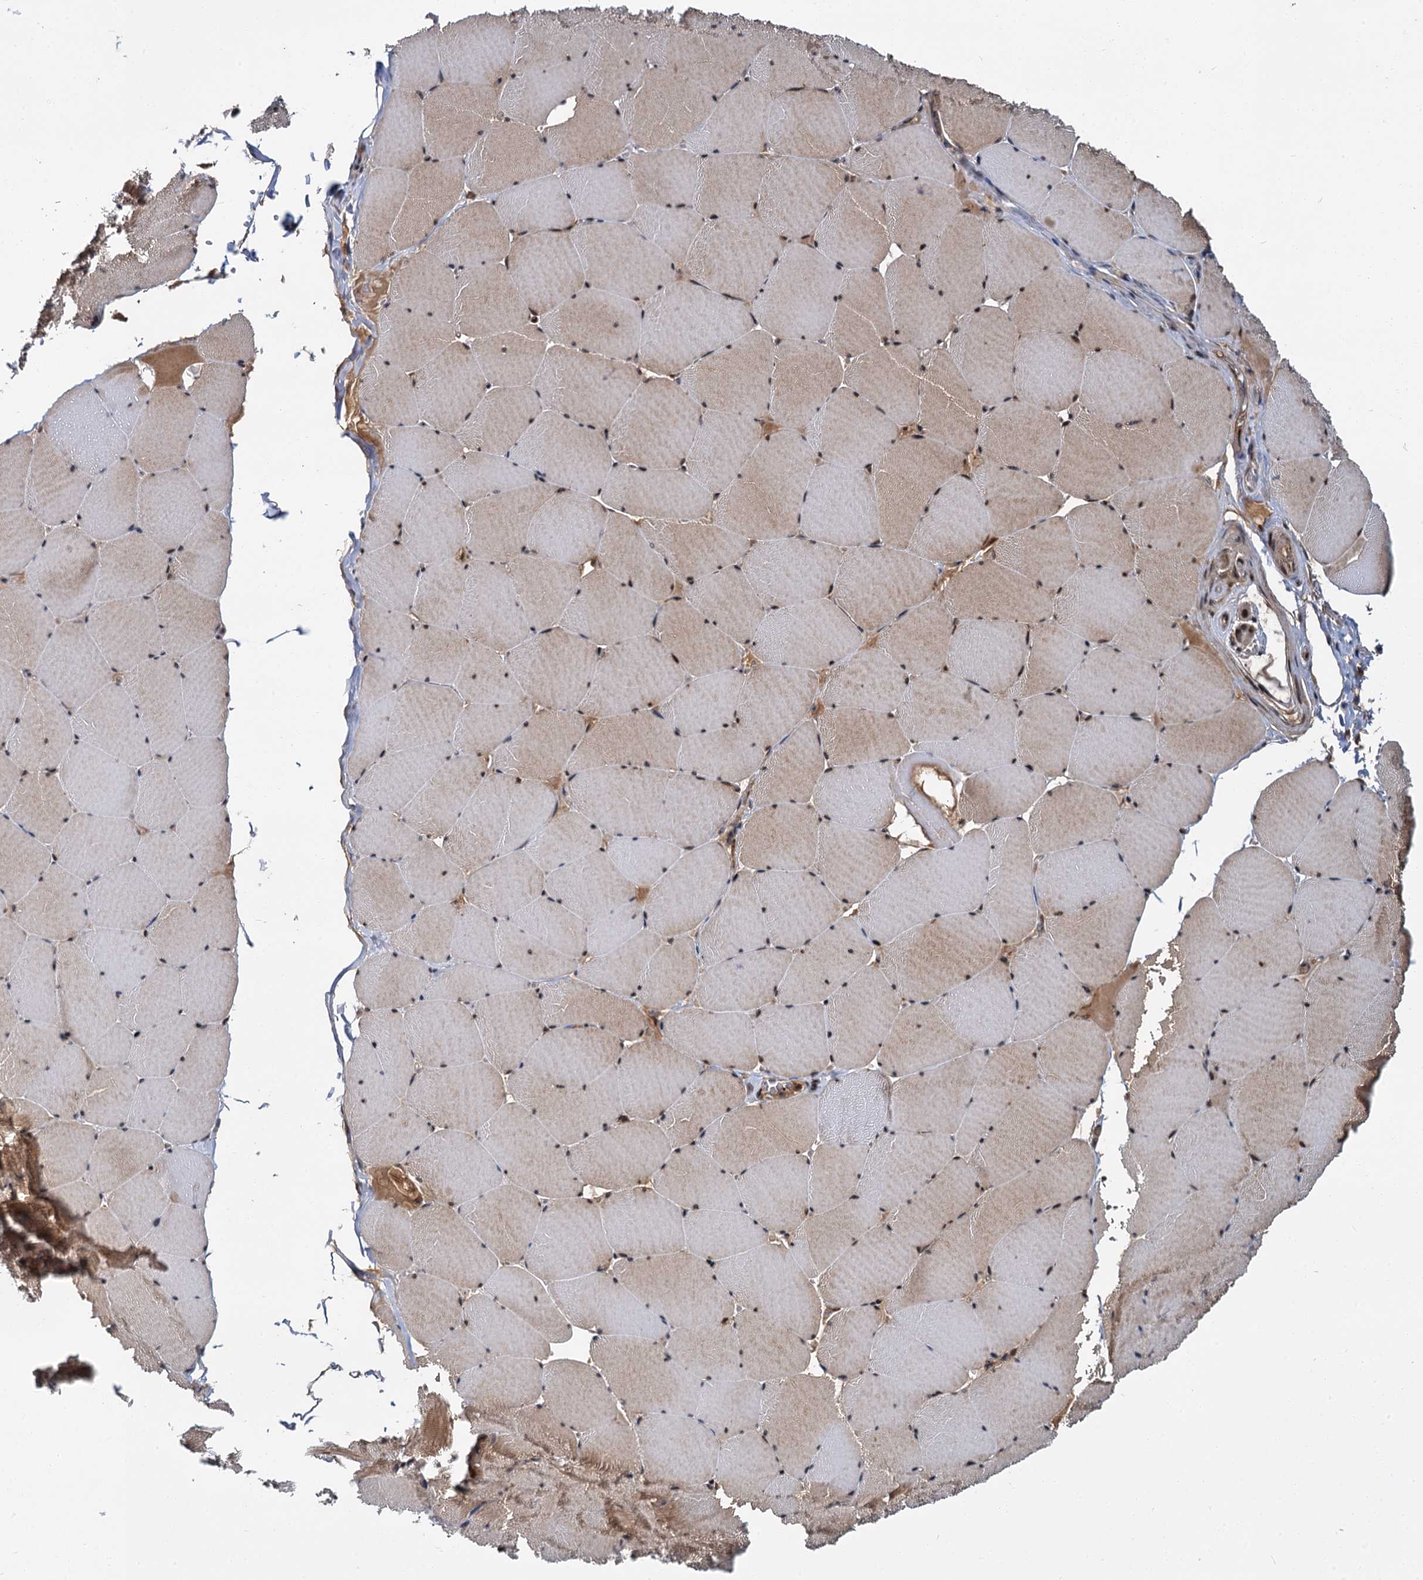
{"staining": {"intensity": "moderate", "quantity": ">75%", "location": "cytoplasmic/membranous,nuclear"}, "tissue": "skeletal muscle", "cell_type": "Myocytes", "image_type": "normal", "snomed": [{"axis": "morphology", "description": "Normal tissue, NOS"}, {"axis": "topography", "description": "Skeletal muscle"}, {"axis": "topography", "description": "Head-Neck"}], "caption": "Immunohistochemical staining of benign skeletal muscle exhibits moderate cytoplasmic/membranous,nuclear protein positivity in approximately >75% of myocytes. (Stains: DAB (3,3'-diaminobenzidine) in brown, nuclei in blue, Microscopy: brightfield microscopy at high magnification).", "gene": "MBD6", "patient": {"sex": "male", "age": 66}}